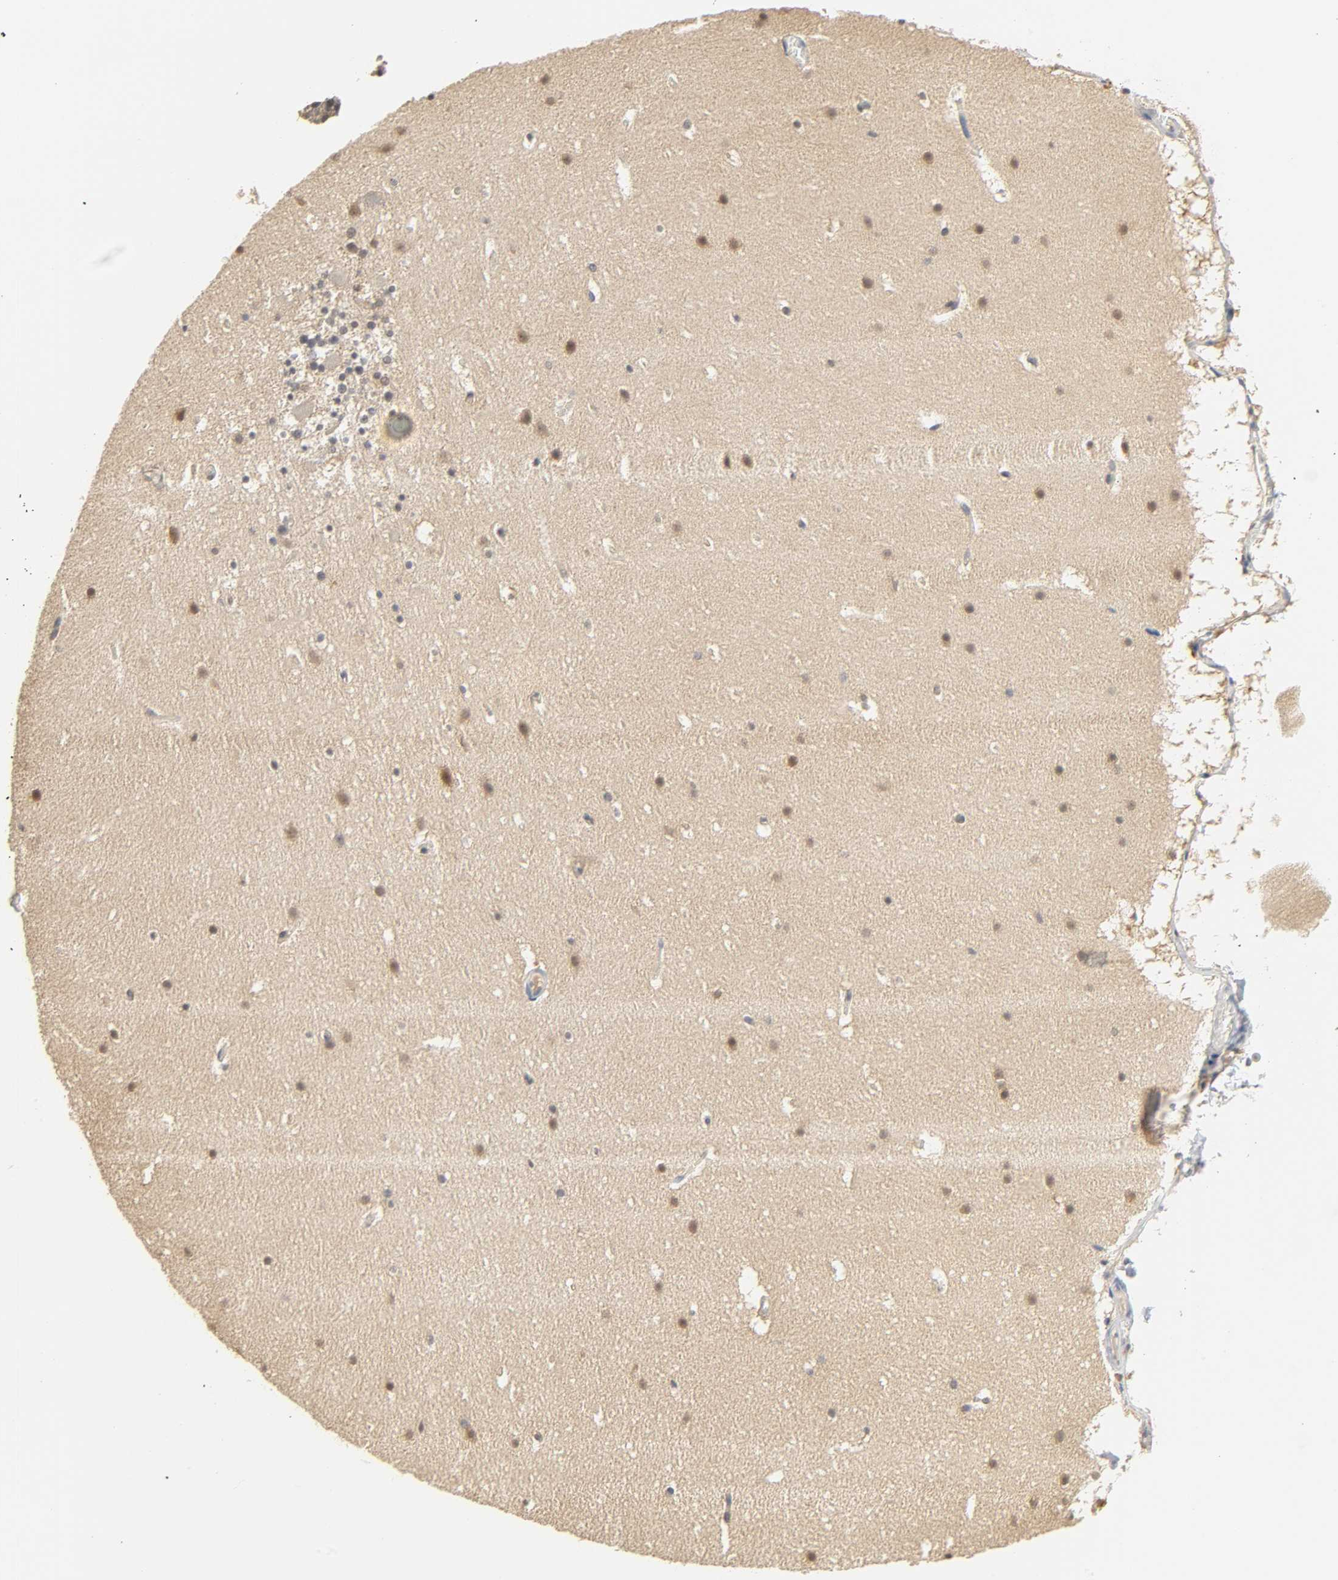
{"staining": {"intensity": "weak", "quantity": ">75%", "location": "cytoplasmic/membranous"}, "tissue": "cerebellum", "cell_type": "Cells in granular layer", "image_type": "normal", "snomed": [{"axis": "morphology", "description": "Normal tissue, NOS"}, {"axis": "topography", "description": "Cerebellum"}], "caption": "The immunohistochemical stain shows weak cytoplasmic/membranous positivity in cells in granular layer of benign cerebellum. Ihc stains the protein of interest in brown and the nuclei are stained blue.", "gene": "MIF", "patient": {"sex": "male", "age": 45}}